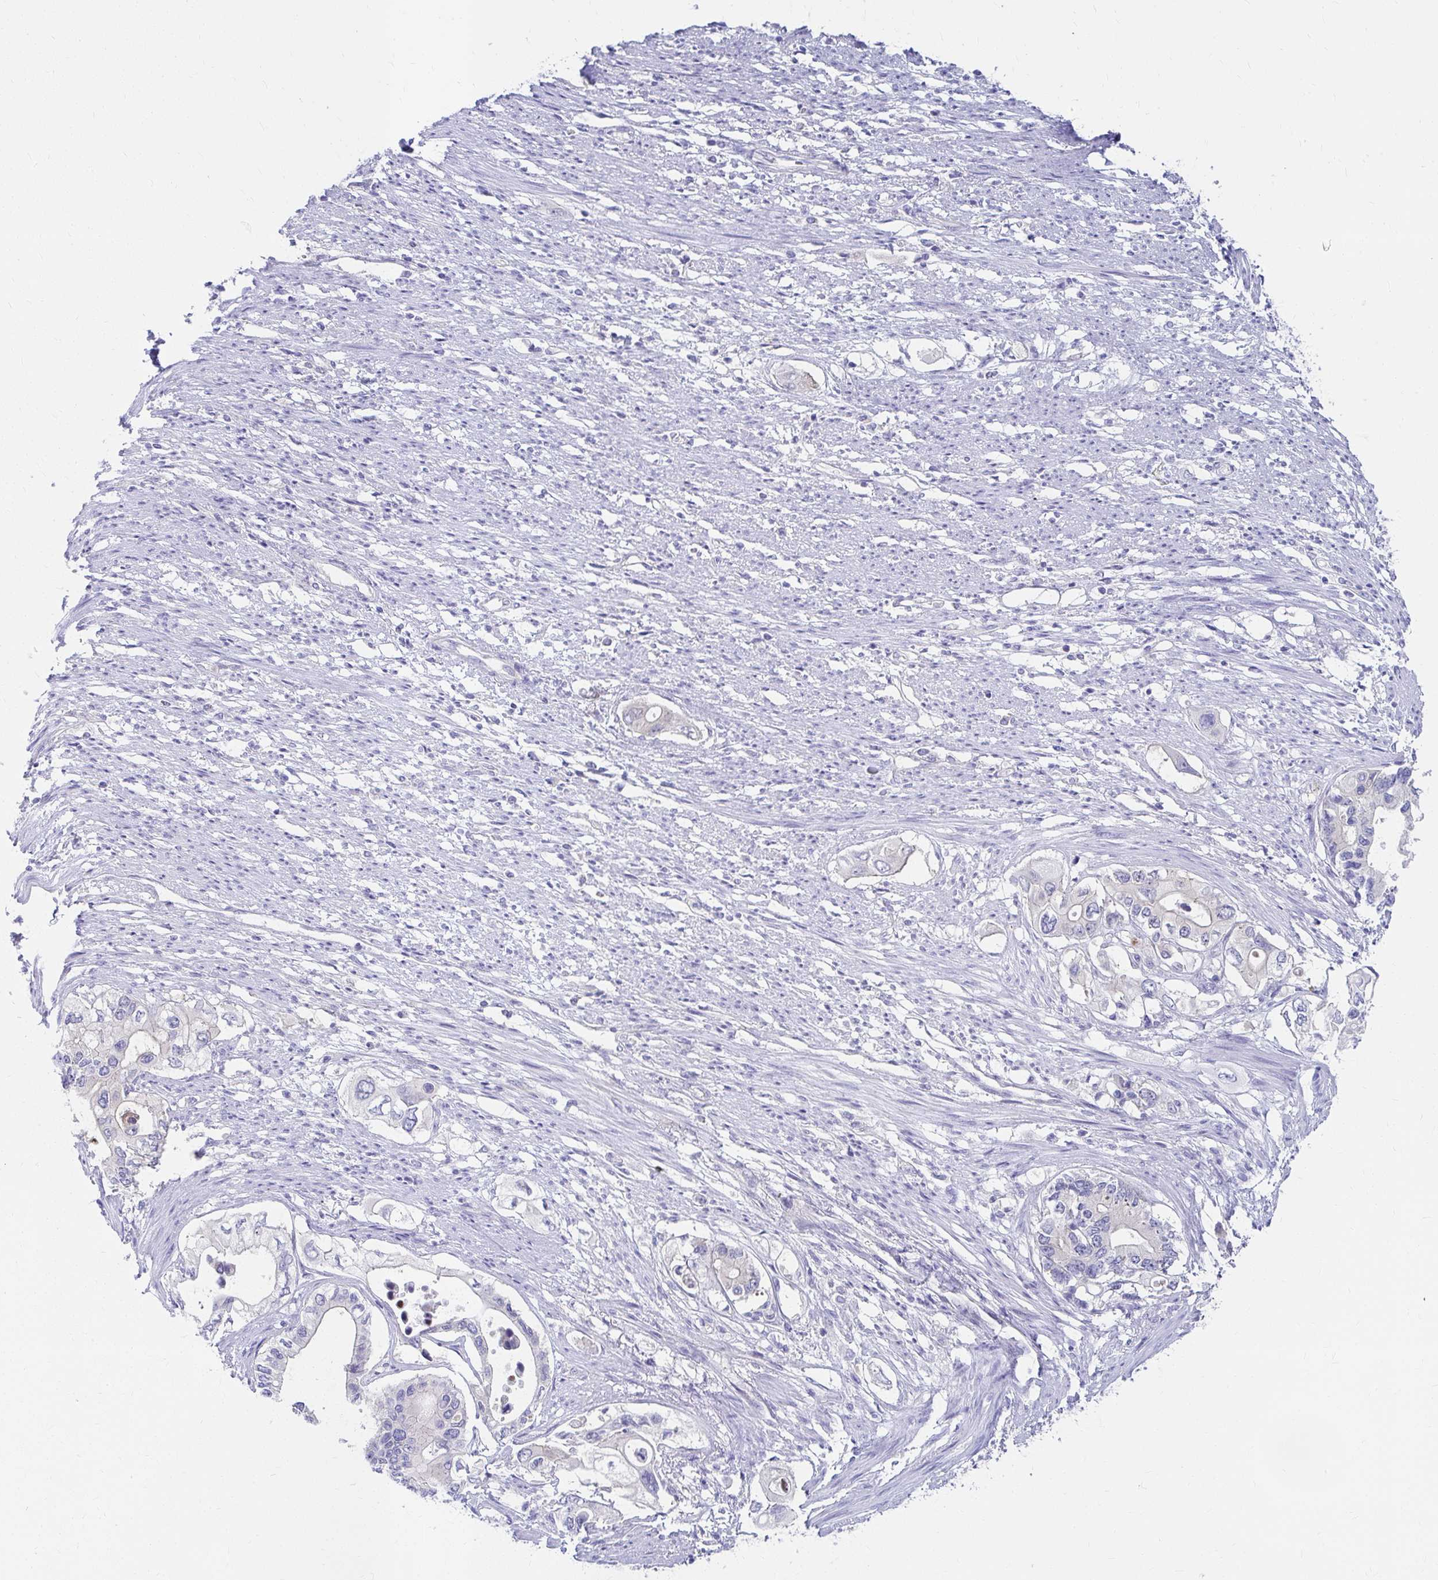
{"staining": {"intensity": "negative", "quantity": "none", "location": "none"}, "tissue": "pancreatic cancer", "cell_type": "Tumor cells", "image_type": "cancer", "snomed": [{"axis": "morphology", "description": "Adenocarcinoma, NOS"}, {"axis": "topography", "description": "Pancreas"}], "caption": "Tumor cells show no significant protein expression in pancreatic cancer (adenocarcinoma).", "gene": "C19orf81", "patient": {"sex": "female", "age": 63}}